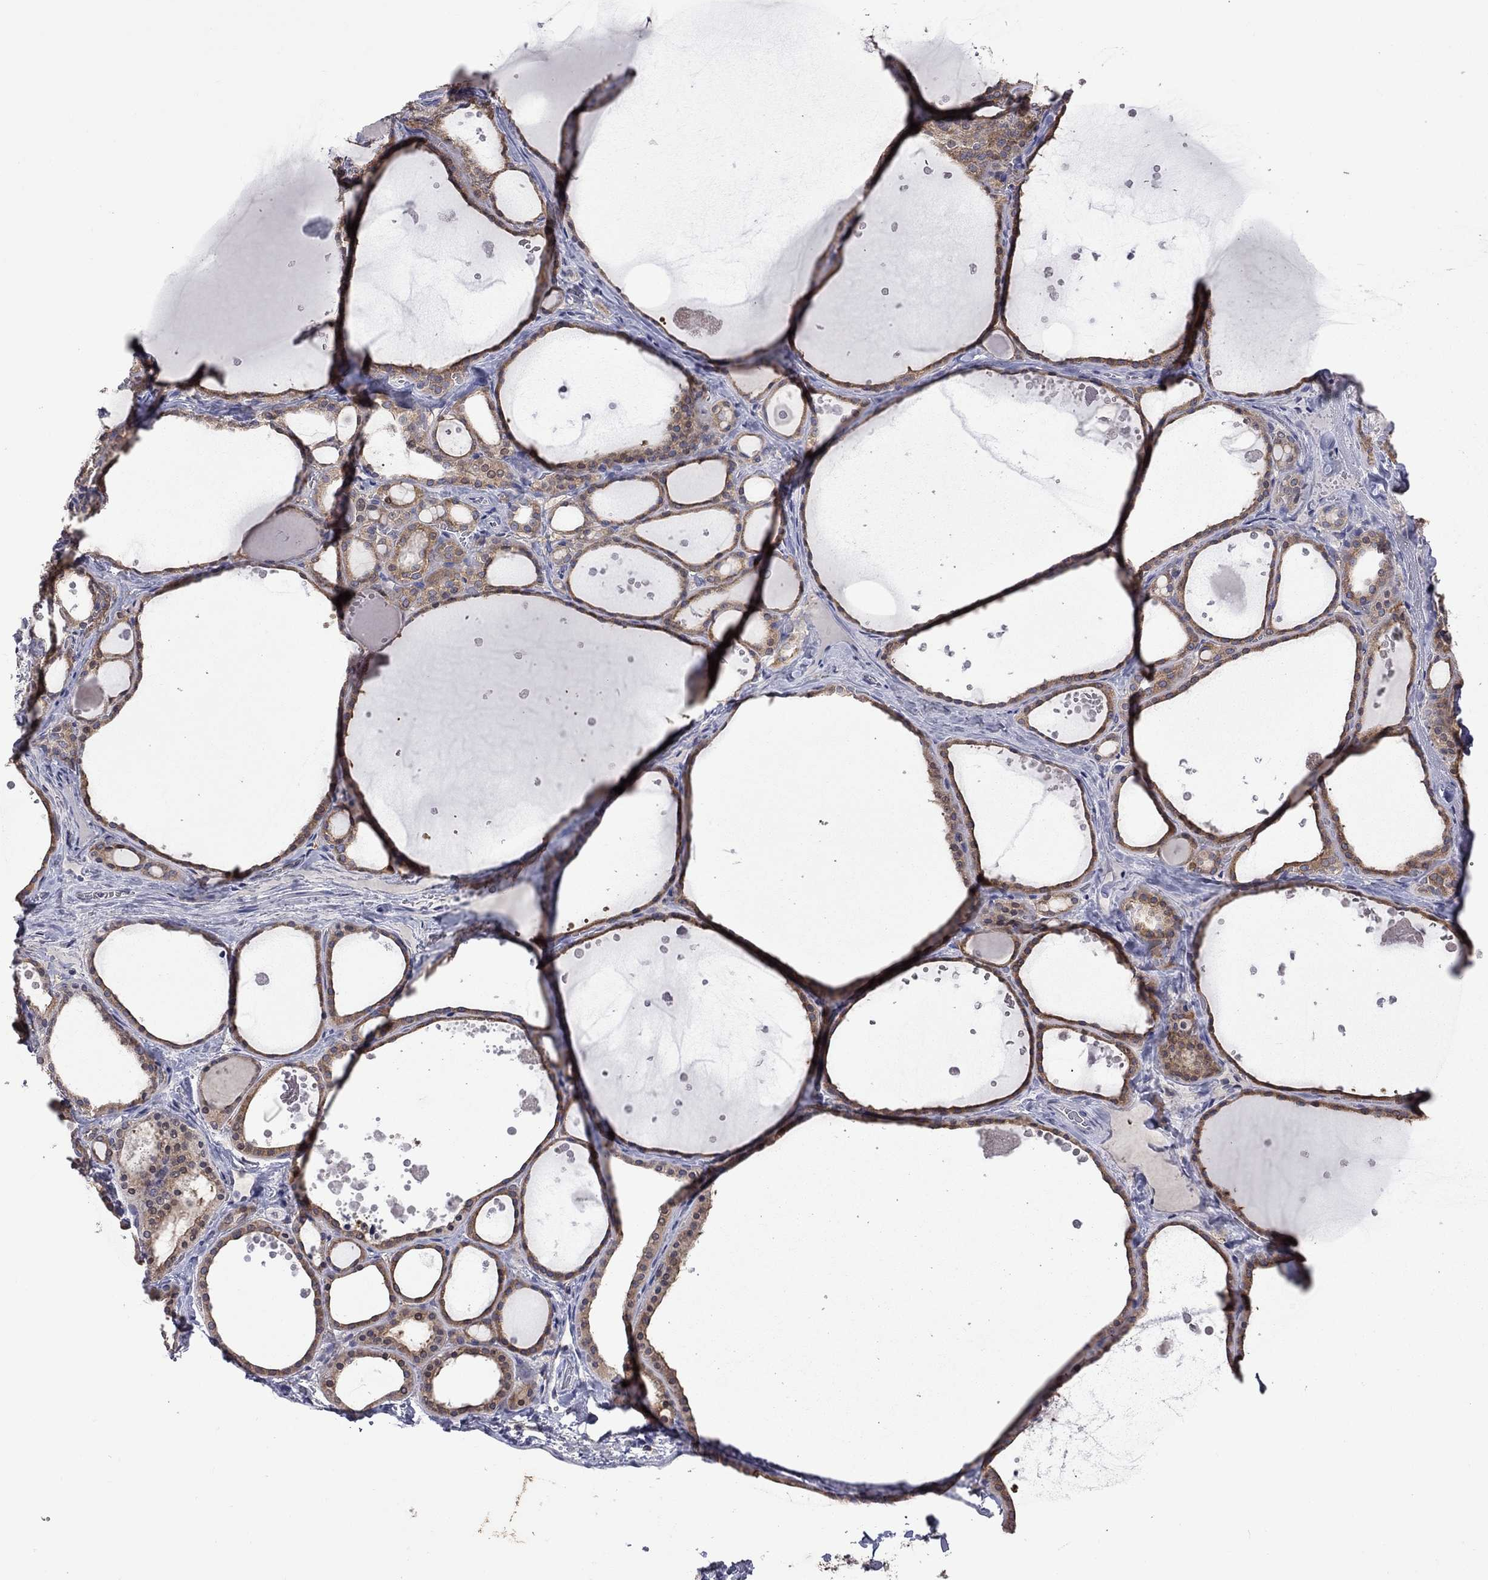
{"staining": {"intensity": "moderate", "quantity": ">75%", "location": "cytoplasmic/membranous"}, "tissue": "thyroid gland", "cell_type": "Glandular cells", "image_type": "normal", "snomed": [{"axis": "morphology", "description": "Normal tissue, NOS"}, {"axis": "topography", "description": "Thyroid gland"}], "caption": "Benign thyroid gland shows moderate cytoplasmic/membranous positivity in about >75% of glandular cells, visualized by immunohistochemistry. Nuclei are stained in blue.", "gene": "ENSG00000288520", "patient": {"sex": "male", "age": 63}}